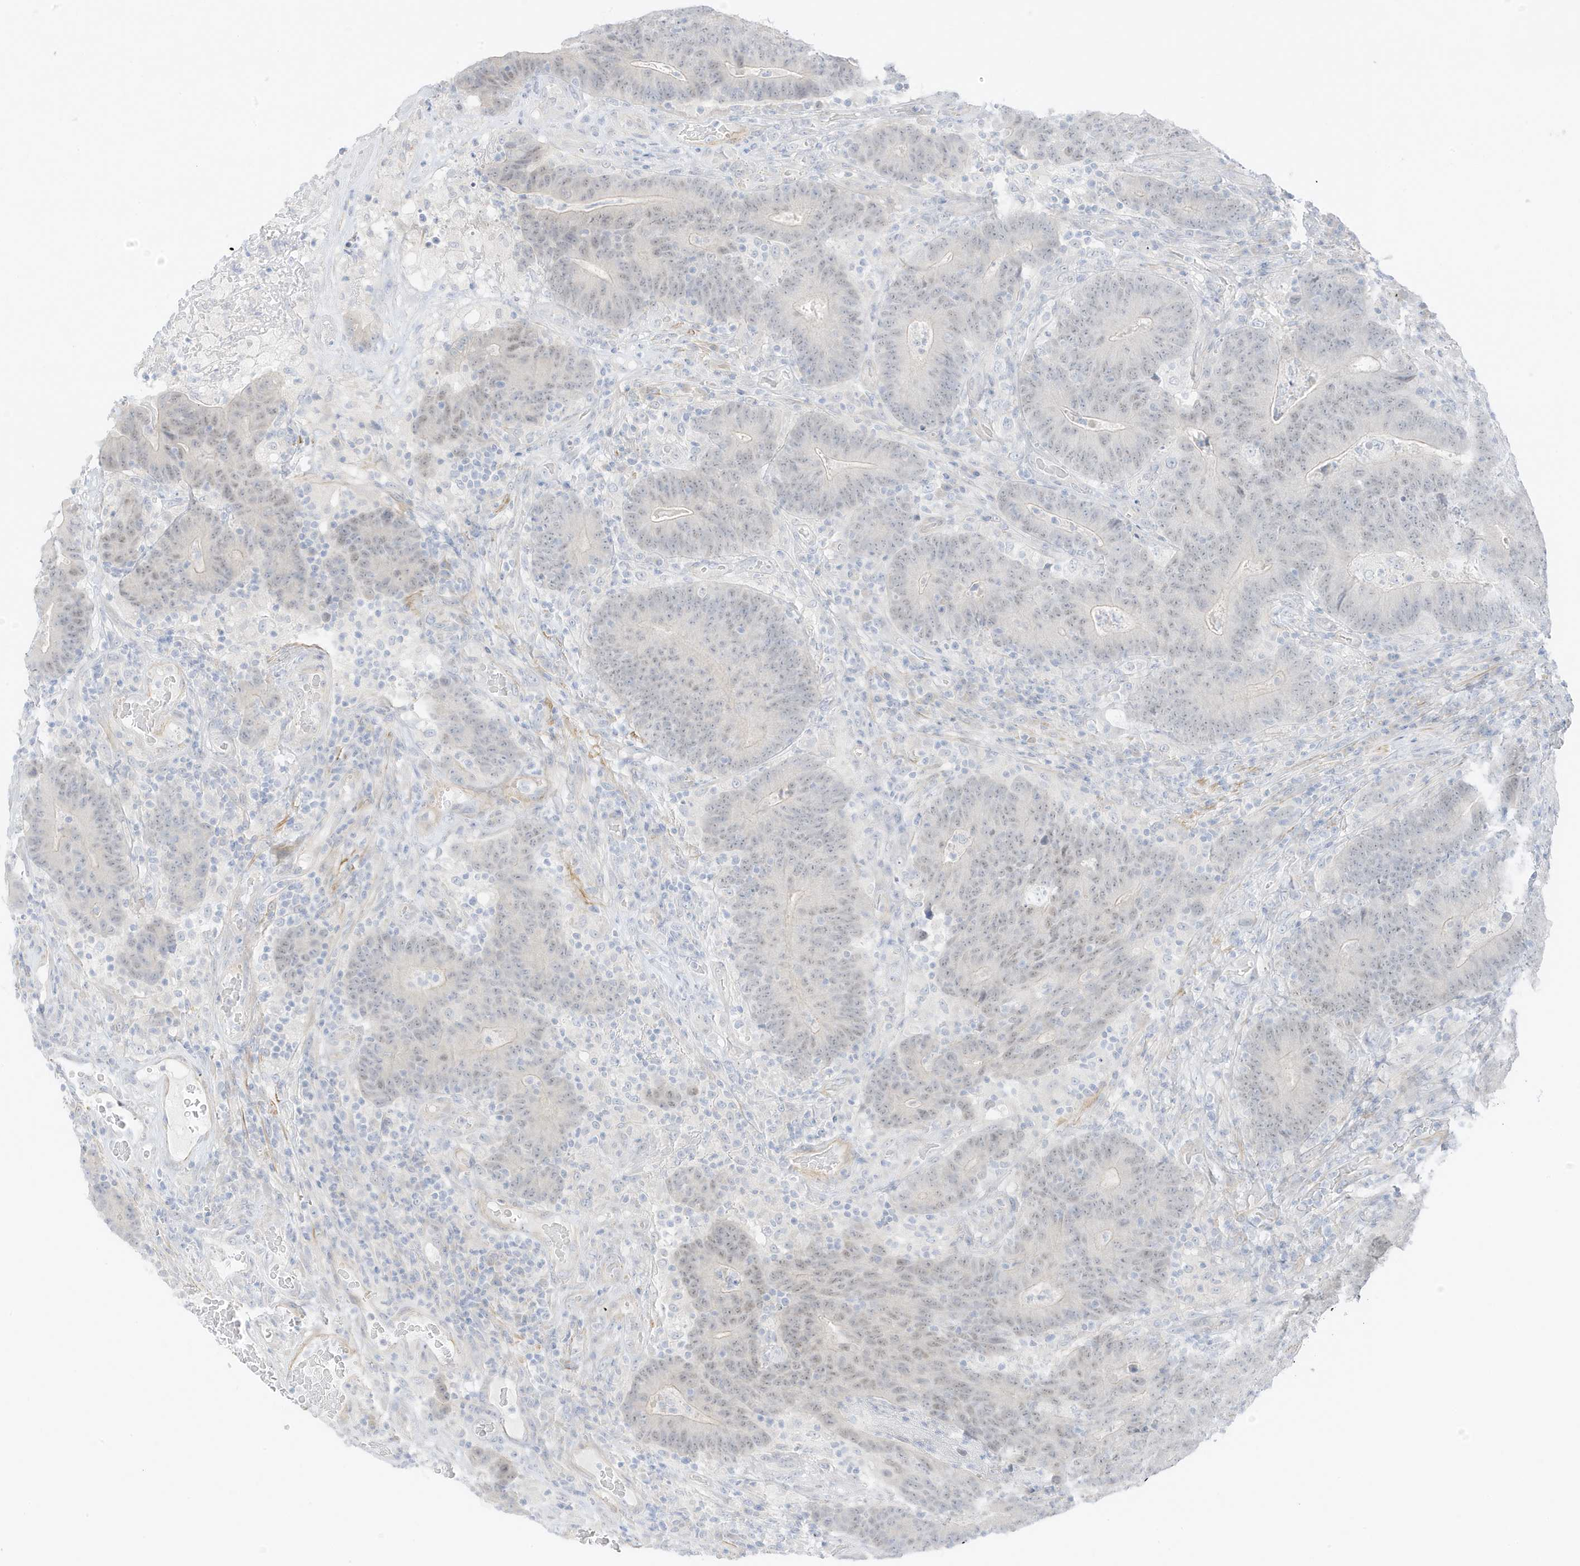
{"staining": {"intensity": "weak", "quantity": ">75%", "location": "nuclear"}, "tissue": "colorectal cancer", "cell_type": "Tumor cells", "image_type": "cancer", "snomed": [{"axis": "morphology", "description": "Normal tissue, NOS"}, {"axis": "morphology", "description": "Adenocarcinoma, NOS"}, {"axis": "topography", "description": "Colon"}], "caption": "IHC photomicrograph of colorectal cancer stained for a protein (brown), which reveals low levels of weak nuclear expression in about >75% of tumor cells.", "gene": "SLC22A13", "patient": {"sex": "female", "age": 75}}